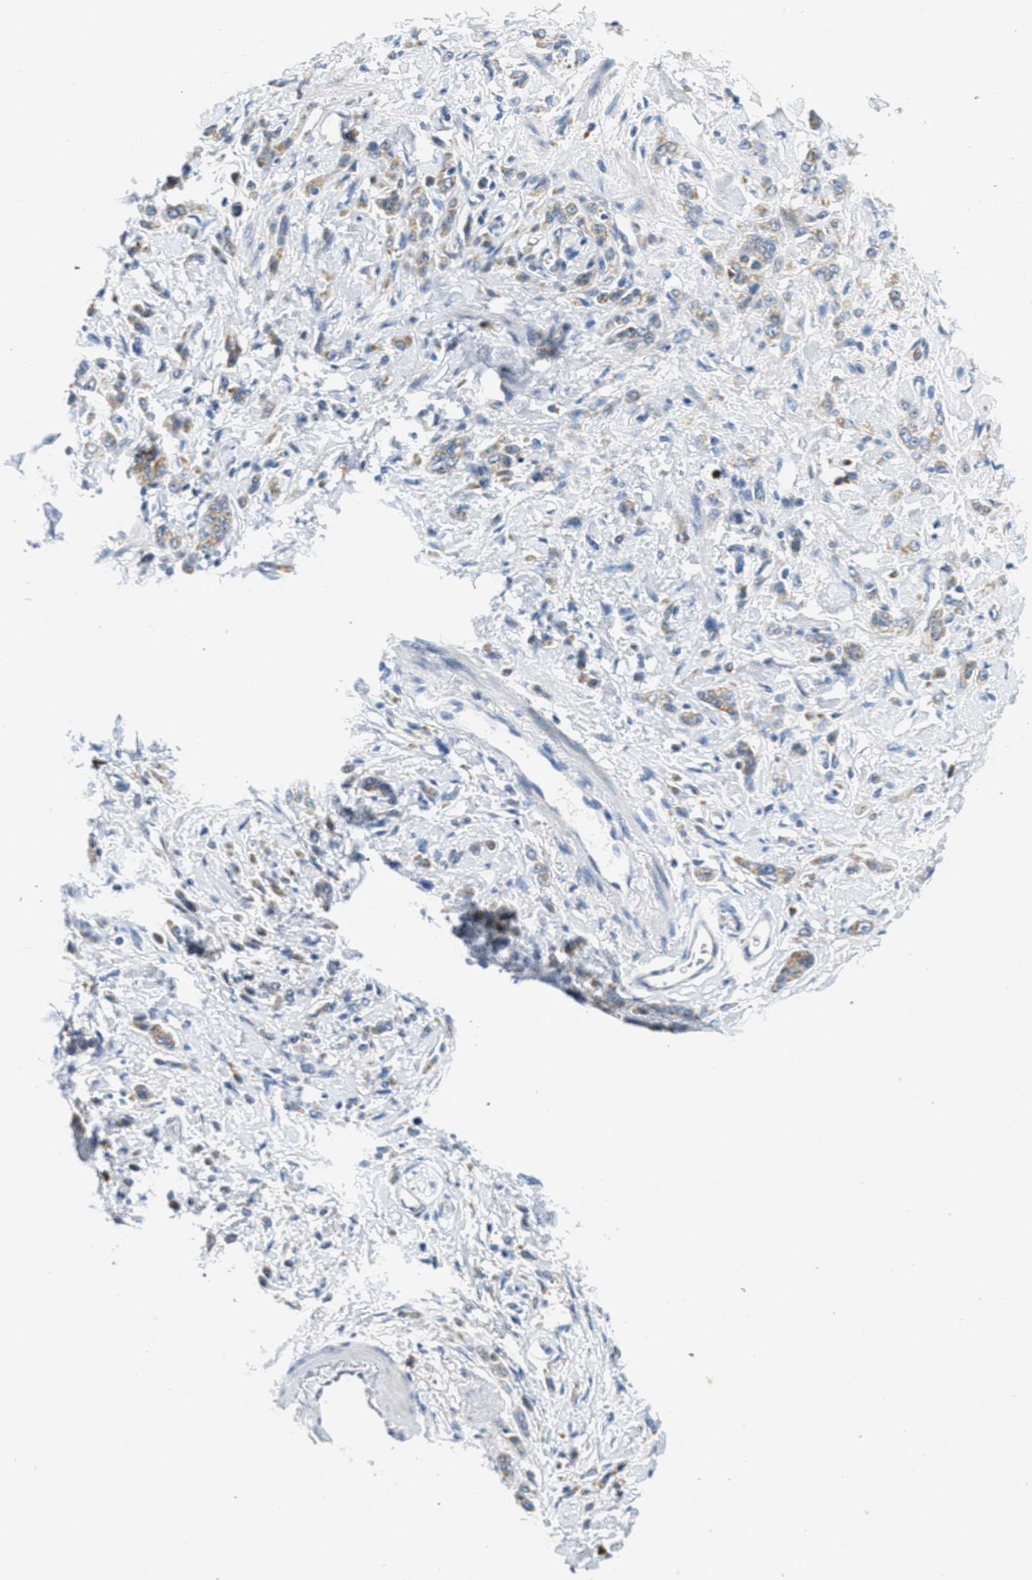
{"staining": {"intensity": "weak", "quantity": "25%-75%", "location": "cytoplasmic/membranous"}, "tissue": "stomach cancer", "cell_type": "Tumor cells", "image_type": "cancer", "snomed": [{"axis": "morphology", "description": "Normal tissue, NOS"}, {"axis": "morphology", "description": "Adenocarcinoma, NOS"}, {"axis": "topography", "description": "Stomach"}], "caption": "Immunohistochemistry image of neoplastic tissue: adenocarcinoma (stomach) stained using immunohistochemistry (IHC) displays low levels of weak protein expression localized specifically in the cytoplasmic/membranous of tumor cells, appearing as a cytoplasmic/membranous brown color.", "gene": "CA4", "patient": {"sex": "male", "age": 82}}